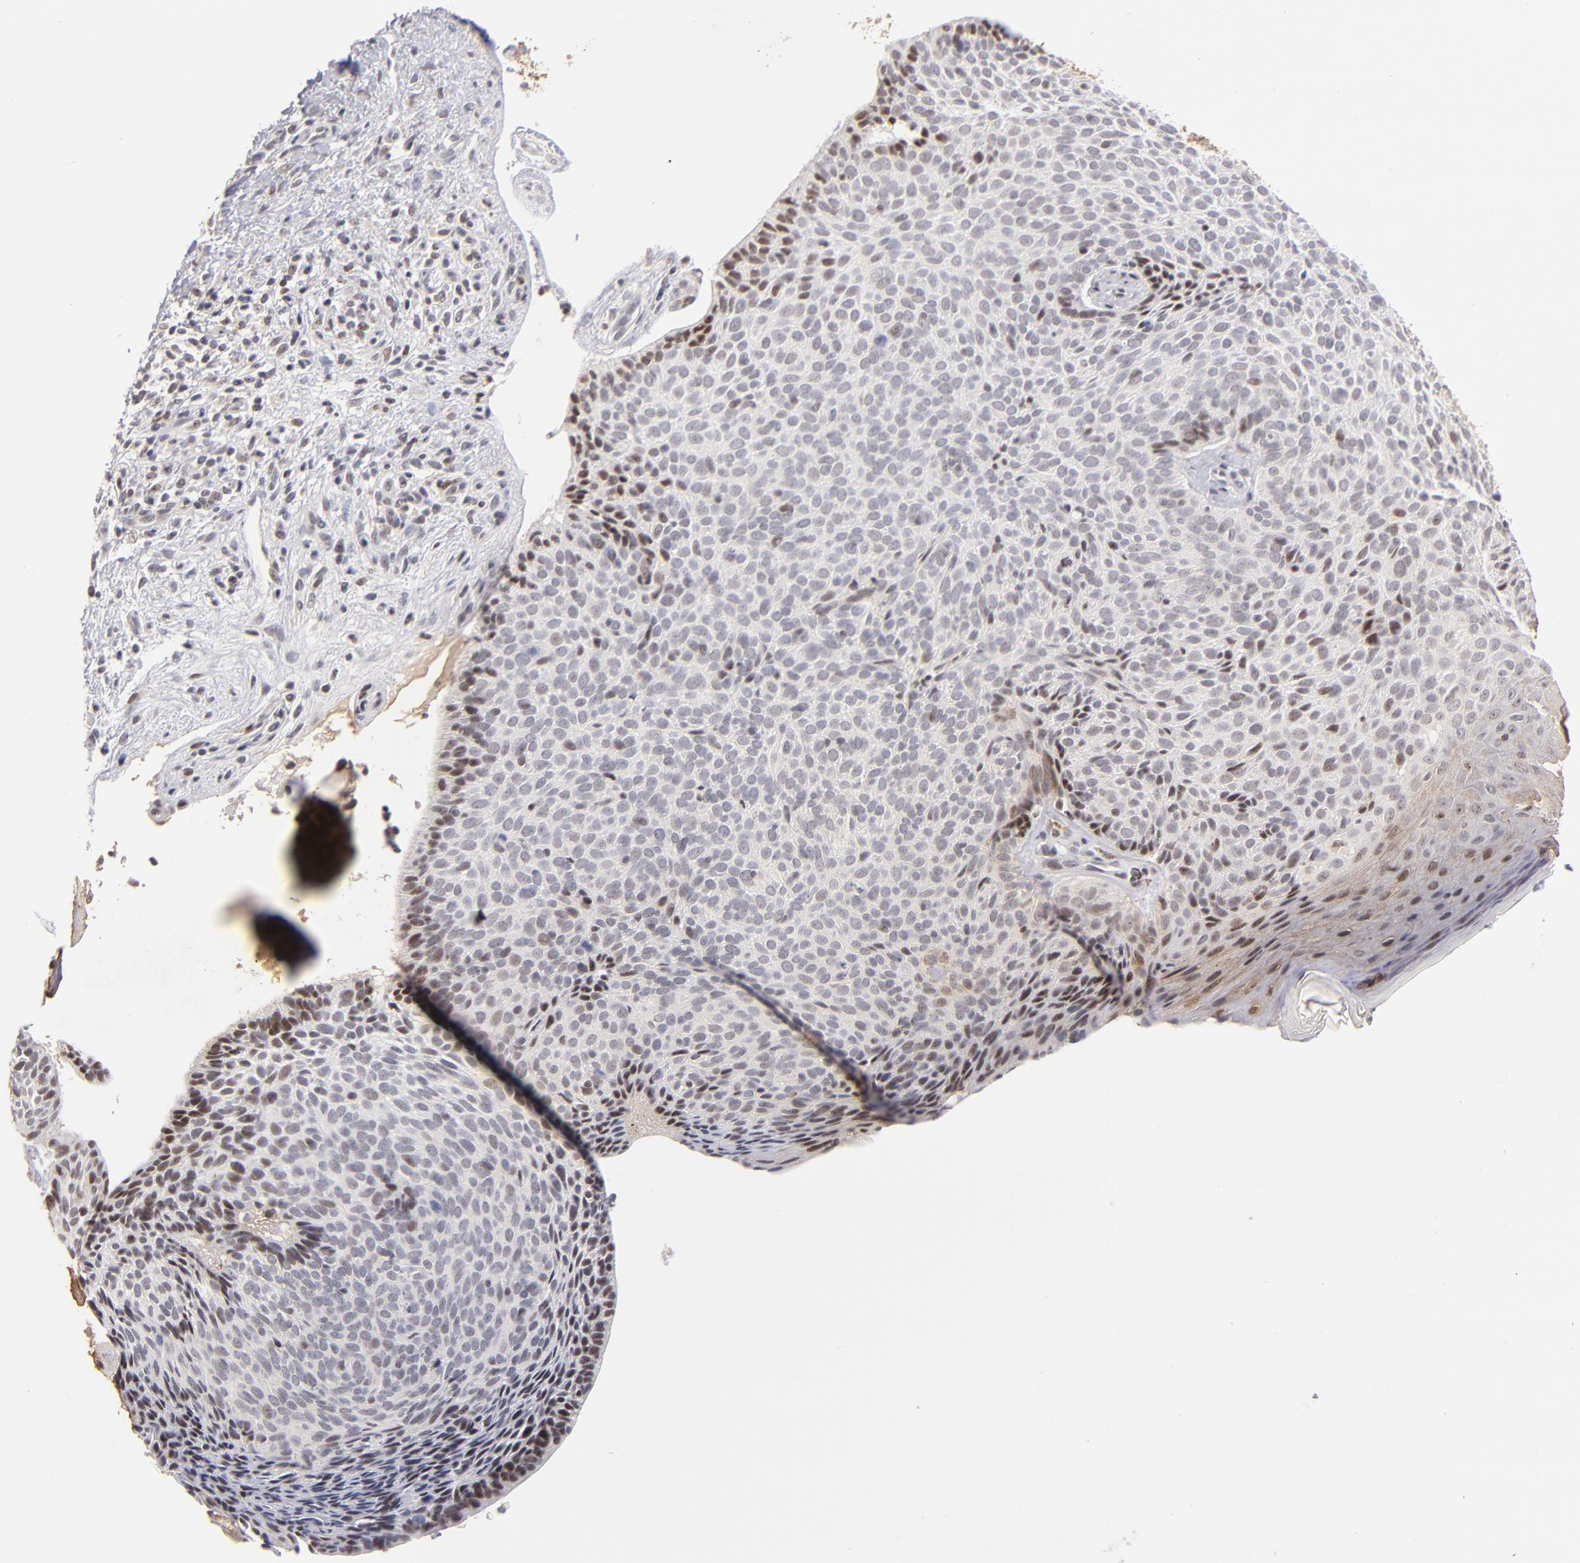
{"staining": {"intensity": "negative", "quantity": "none", "location": "none"}, "tissue": "skin cancer", "cell_type": "Tumor cells", "image_type": "cancer", "snomed": [{"axis": "morphology", "description": "Basal cell carcinoma"}, {"axis": "topography", "description": "Skin"}], "caption": "High power microscopy photomicrograph of an immunohistochemistry photomicrograph of basal cell carcinoma (skin), revealing no significant expression in tumor cells.", "gene": "PCNX4", "patient": {"sex": "female", "age": 78}}